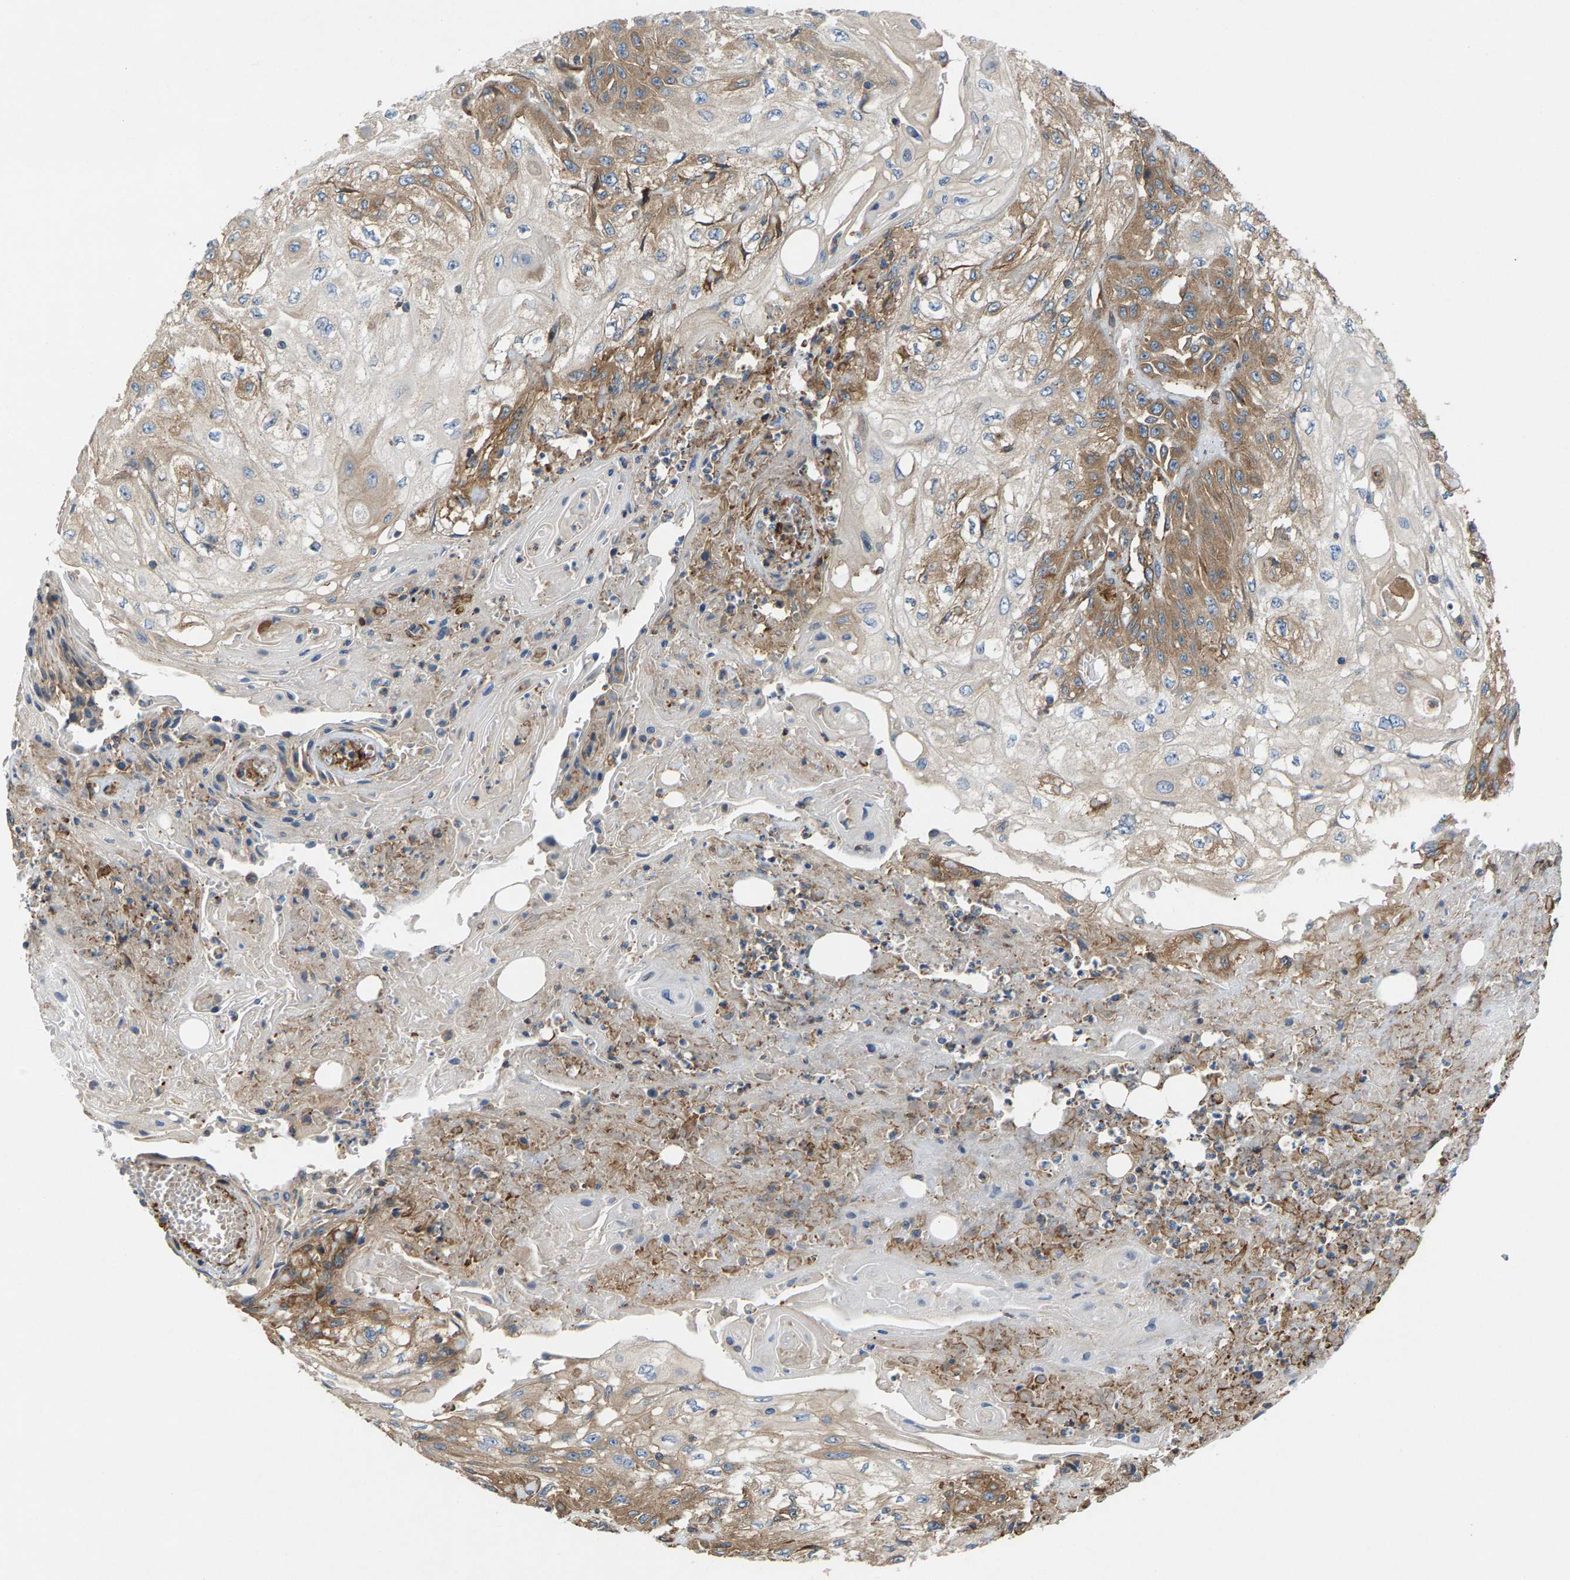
{"staining": {"intensity": "moderate", "quantity": "25%-75%", "location": "cytoplasmic/membranous"}, "tissue": "skin cancer", "cell_type": "Tumor cells", "image_type": "cancer", "snomed": [{"axis": "morphology", "description": "Squamous cell carcinoma, NOS"}, {"axis": "morphology", "description": "Squamous cell carcinoma, metastatic, NOS"}, {"axis": "topography", "description": "Skin"}, {"axis": "topography", "description": "Lymph node"}], "caption": "Moderate cytoplasmic/membranous protein staining is appreciated in approximately 25%-75% of tumor cells in skin cancer (metastatic squamous cell carcinoma). (DAB IHC with brightfield microscopy, high magnification).", "gene": "PDCL", "patient": {"sex": "male", "age": 75}}